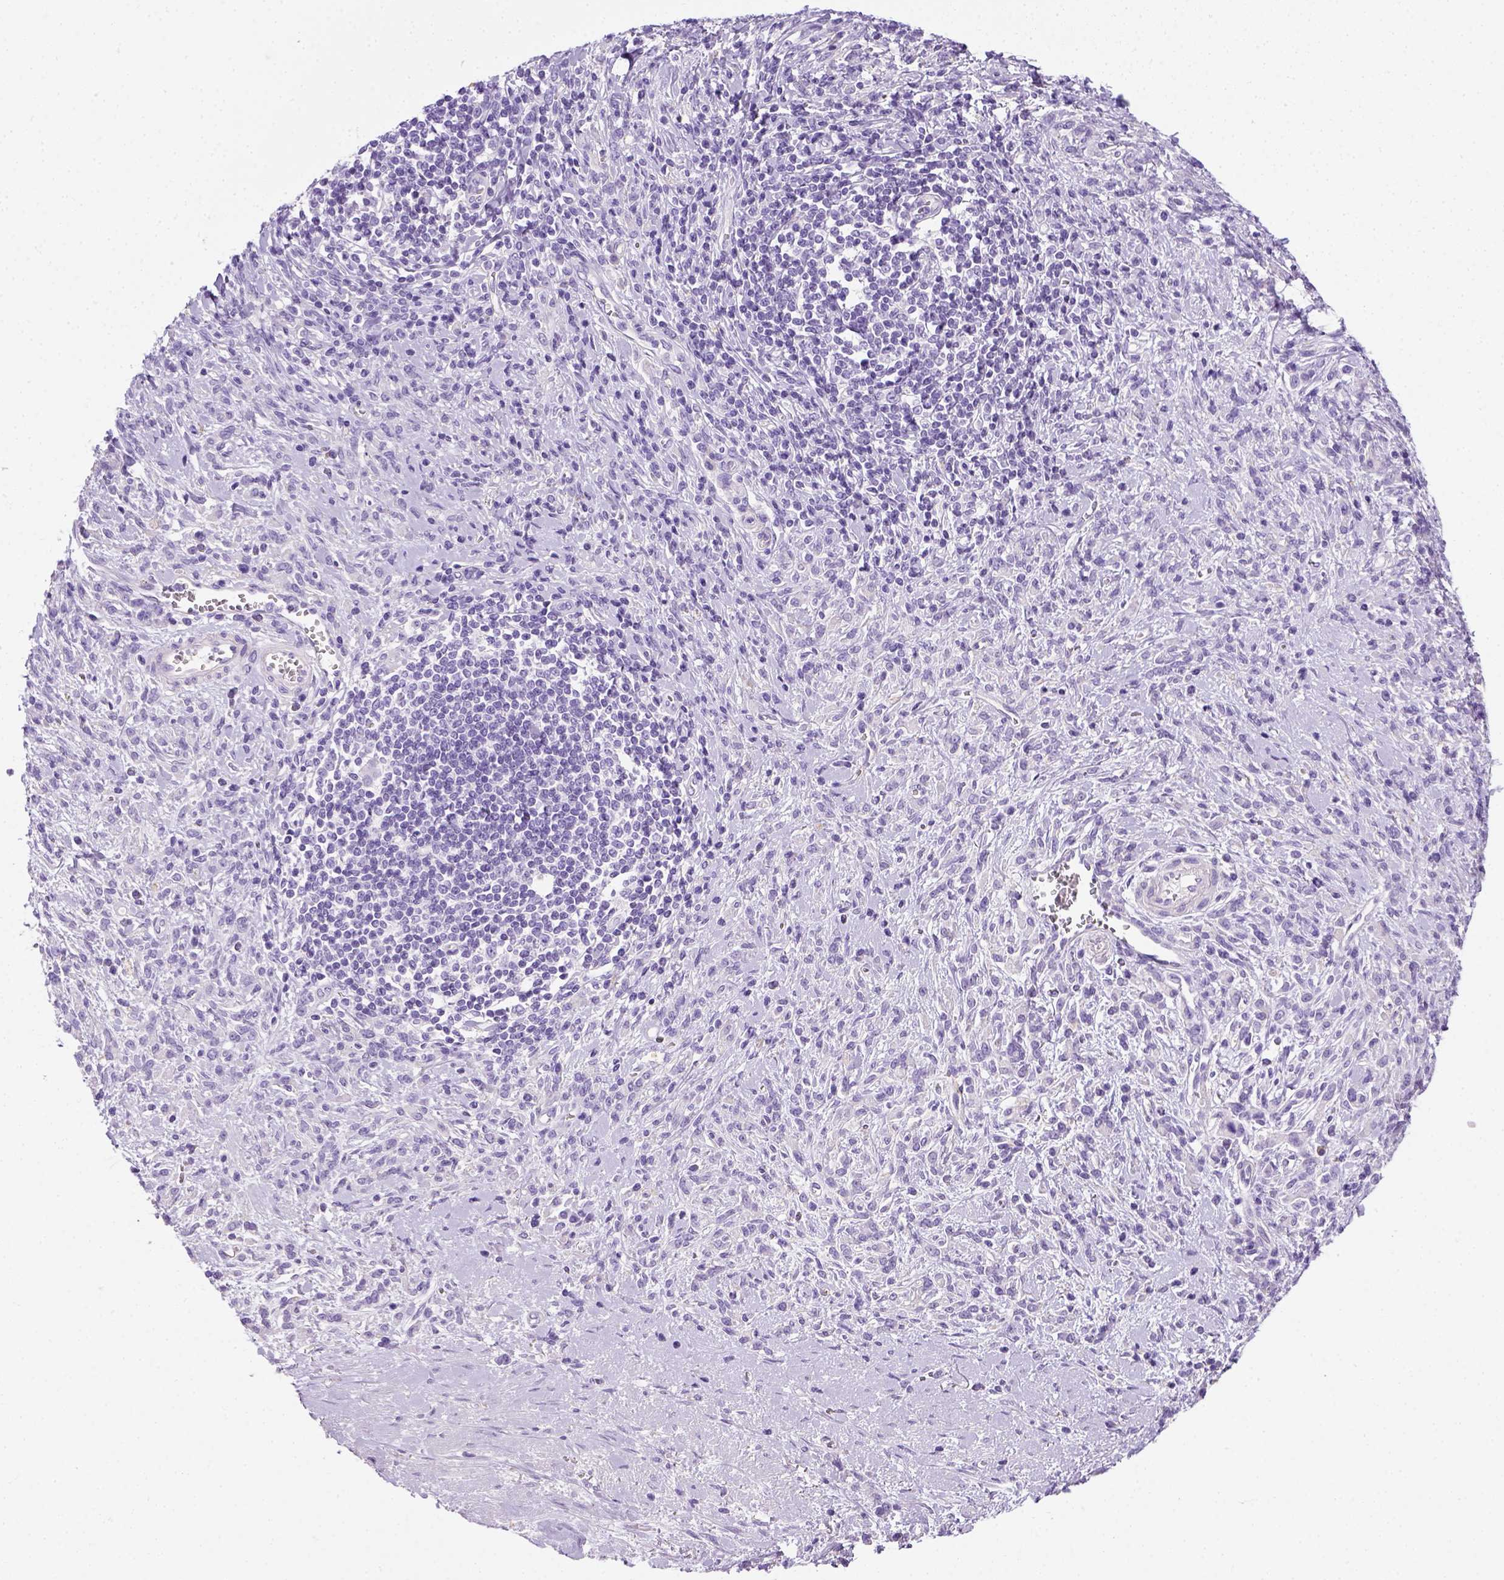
{"staining": {"intensity": "negative", "quantity": "none", "location": "none"}, "tissue": "stomach cancer", "cell_type": "Tumor cells", "image_type": "cancer", "snomed": [{"axis": "morphology", "description": "Adenocarcinoma, NOS"}, {"axis": "topography", "description": "Stomach"}], "caption": "Immunohistochemical staining of human stomach cancer displays no significant staining in tumor cells. (DAB IHC, high magnification).", "gene": "KRT71", "patient": {"sex": "female", "age": 57}}